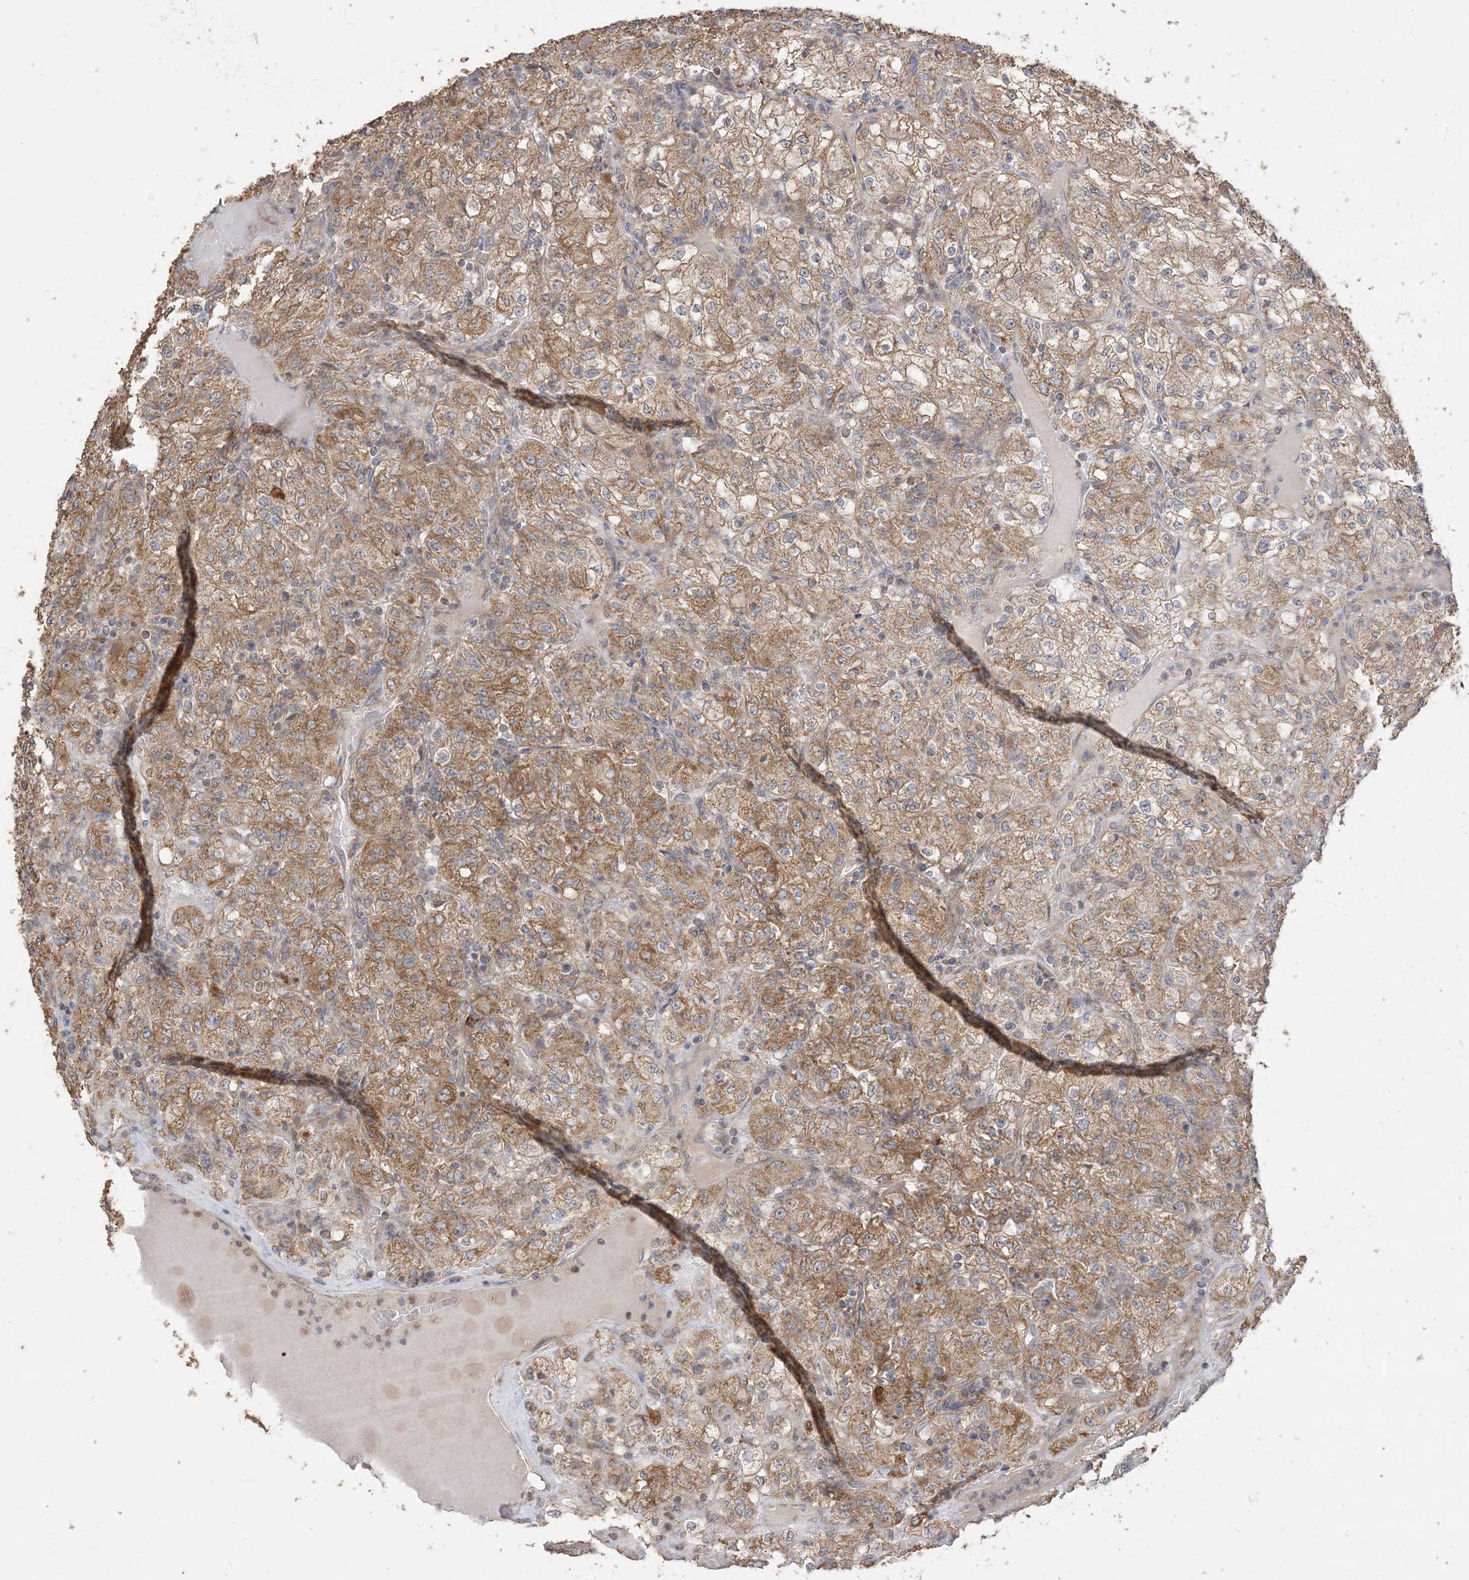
{"staining": {"intensity": "strong", "quantity": ">75%", "location": "cytoplasmic/membranous"}, "tissue": "renal cancer", "cell_type": "Tumor cells", "image_type": "cancer", "snomed": [{"axis": "morphology", "description": "Normal tissue, NOS"}, {"axis": "morphology", "description": "Adenocarcinoma, NOS"}, {"axis": "topography", "description": "Kidney"}], "caption": "This is an image of IHC staining of renal cancer, which shows strong positivity in the cytoplasmic/membranous of tumor cells.", "gene": "SIRT3", "patient": {"sex": "female", "age": 72}}